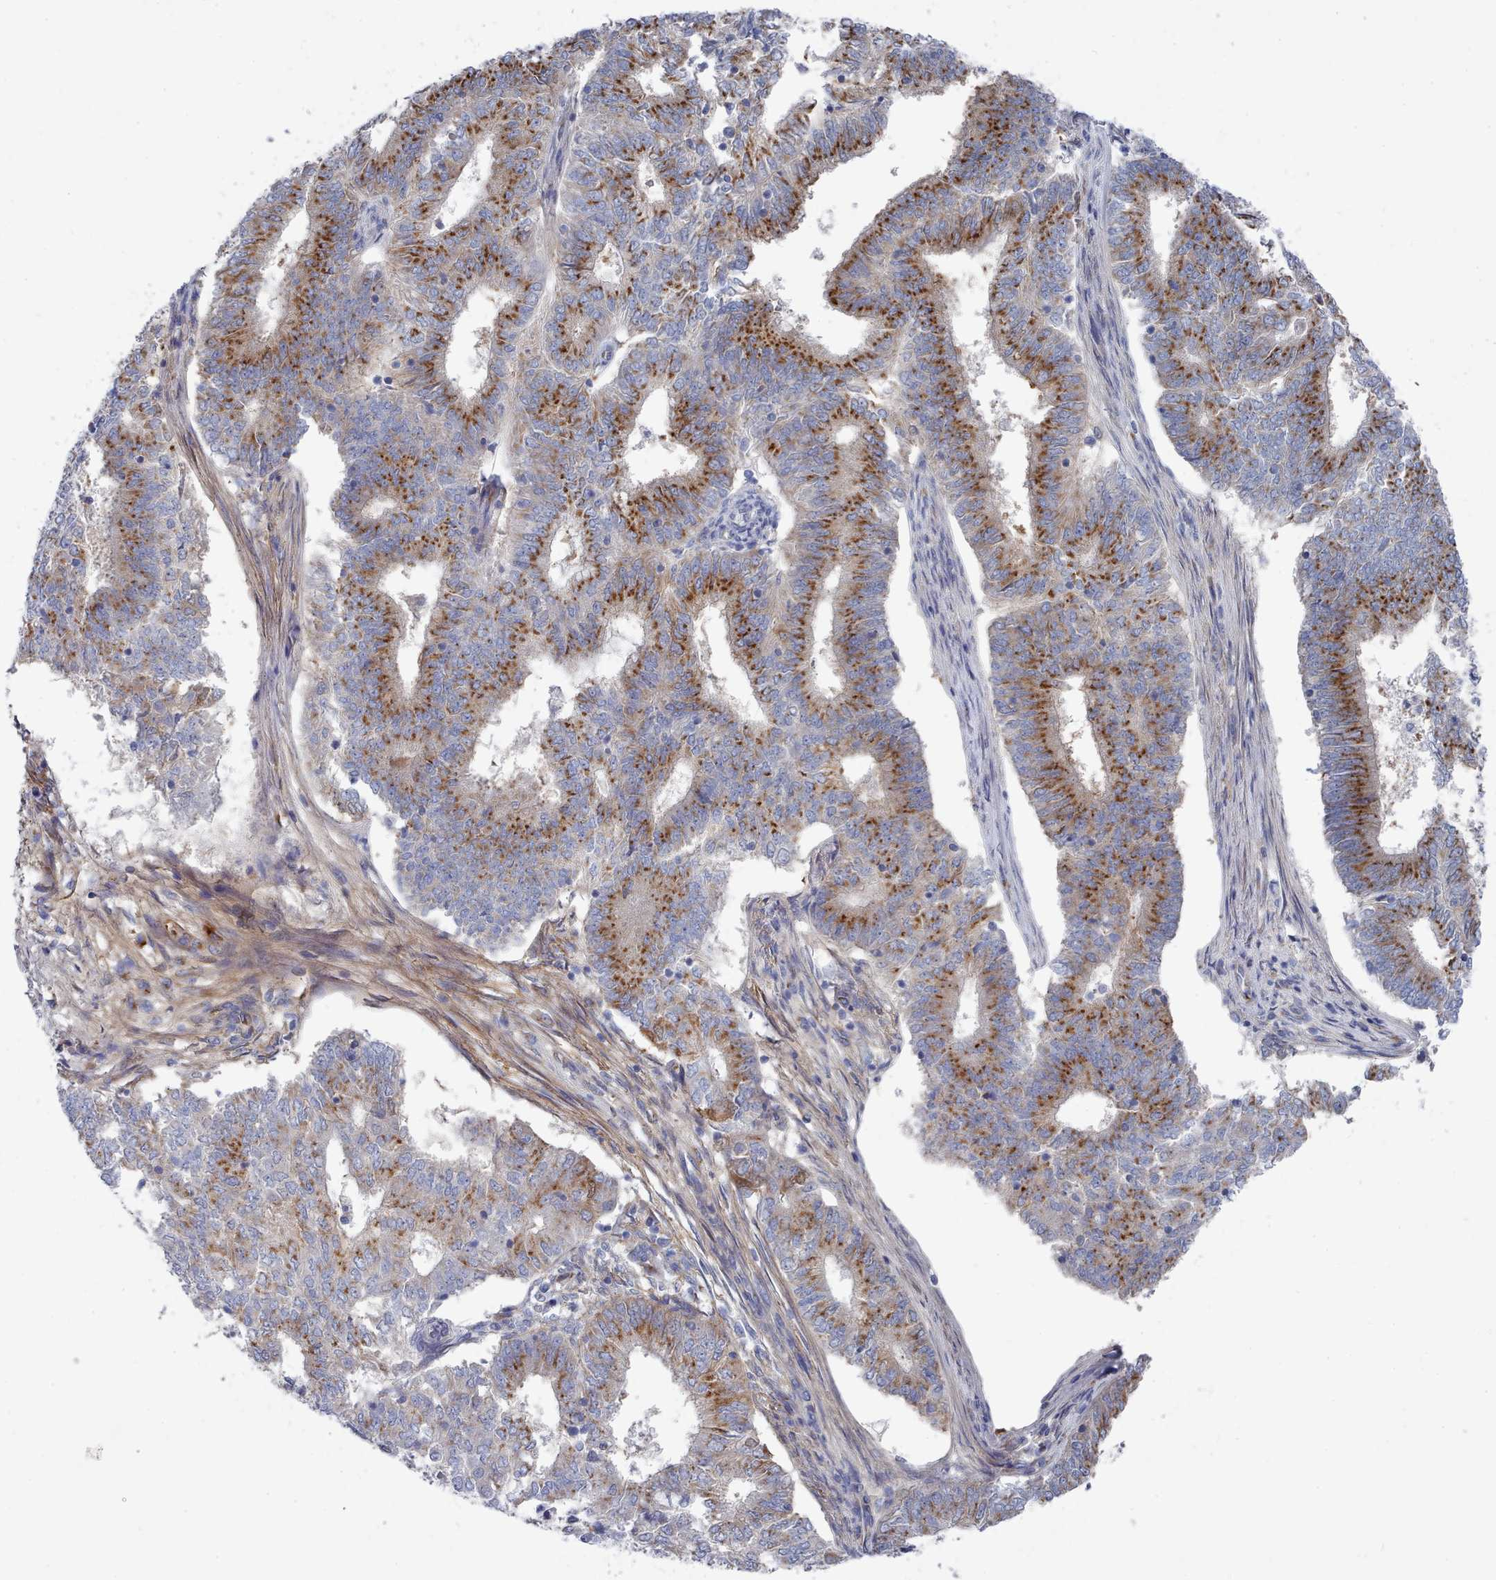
{"staining": {"intensity": "moderate", "quantity": "25%-75%", "location": "cytoplasmic/membranous"}, "tissue": "endometrial cancer", "cell_type": "Tumor cells", "image_type": "cancer", "snomed": [{"axis": "morphology", "description": "Adenocarcinoma, NOS"}, {"axis": "topography", "description": "Endometrium"}], "caption": "A brown stain labels moderate cytoplasmic/membranous expression of a protein in human endometrial cancer tumor cells.", "gene": "PDE4C", "patient": {"sex": "female", "age": 62}}